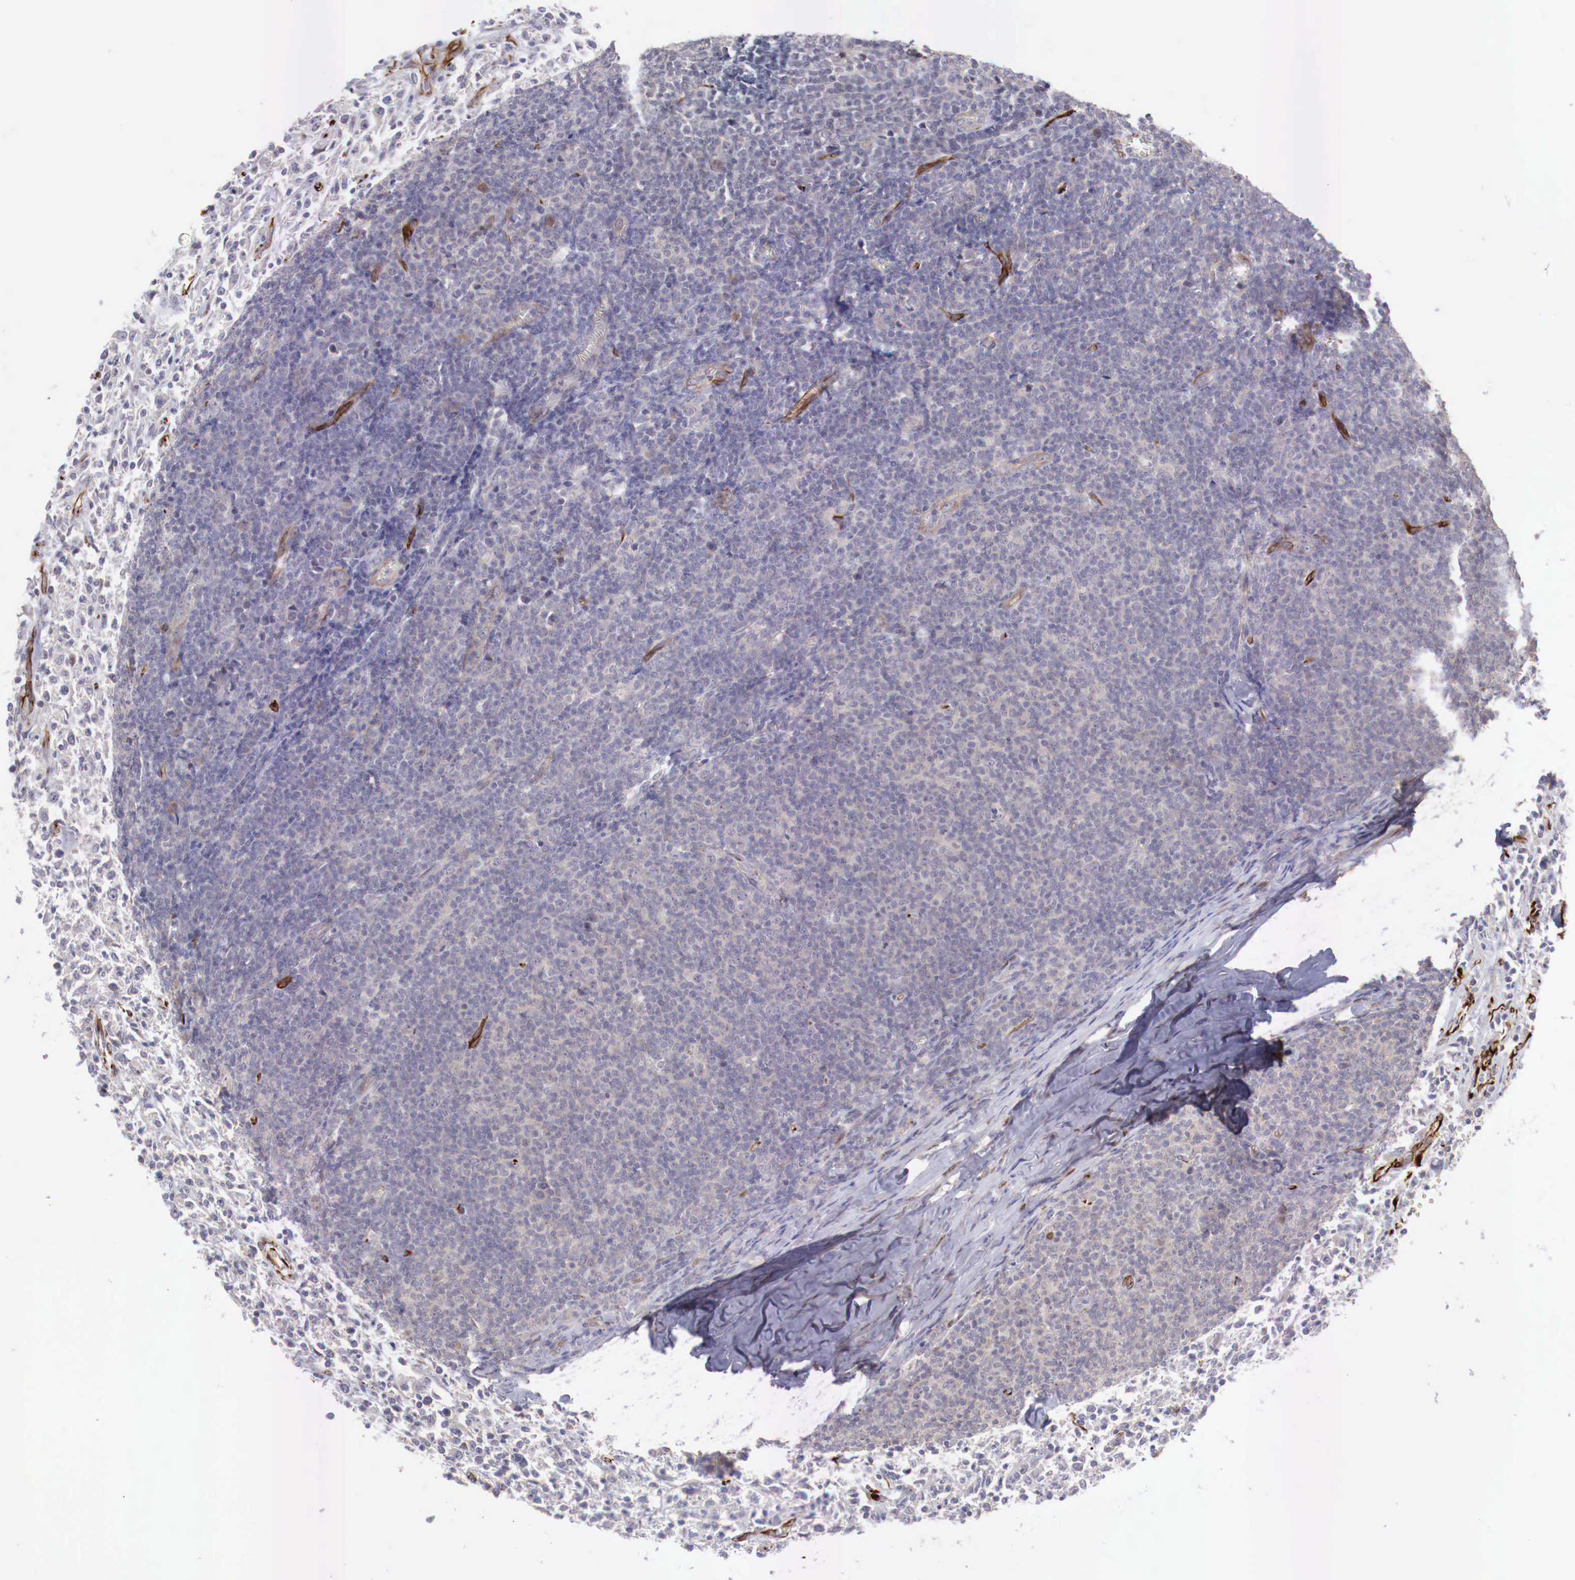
{"staining": {"intensity": "negative", "quantity": "none", "location": "none"}, "tissue": "lymphoma", "cell_type": "Tumor cells", "image_type": "cancer", "snomed": [{"axis": "morphology", "description": "Malignant lymphoma, non-Hodgkin's type, Low grade"}, {"axis": "topography", "description": "Lymph node"}], "caption": "Tumor cells show no significant positivity in low-grade malignant lymphoma, non-Hodgkin's type.", "gene": "WT1", "patient": {"sex": "male", "age": 74}}